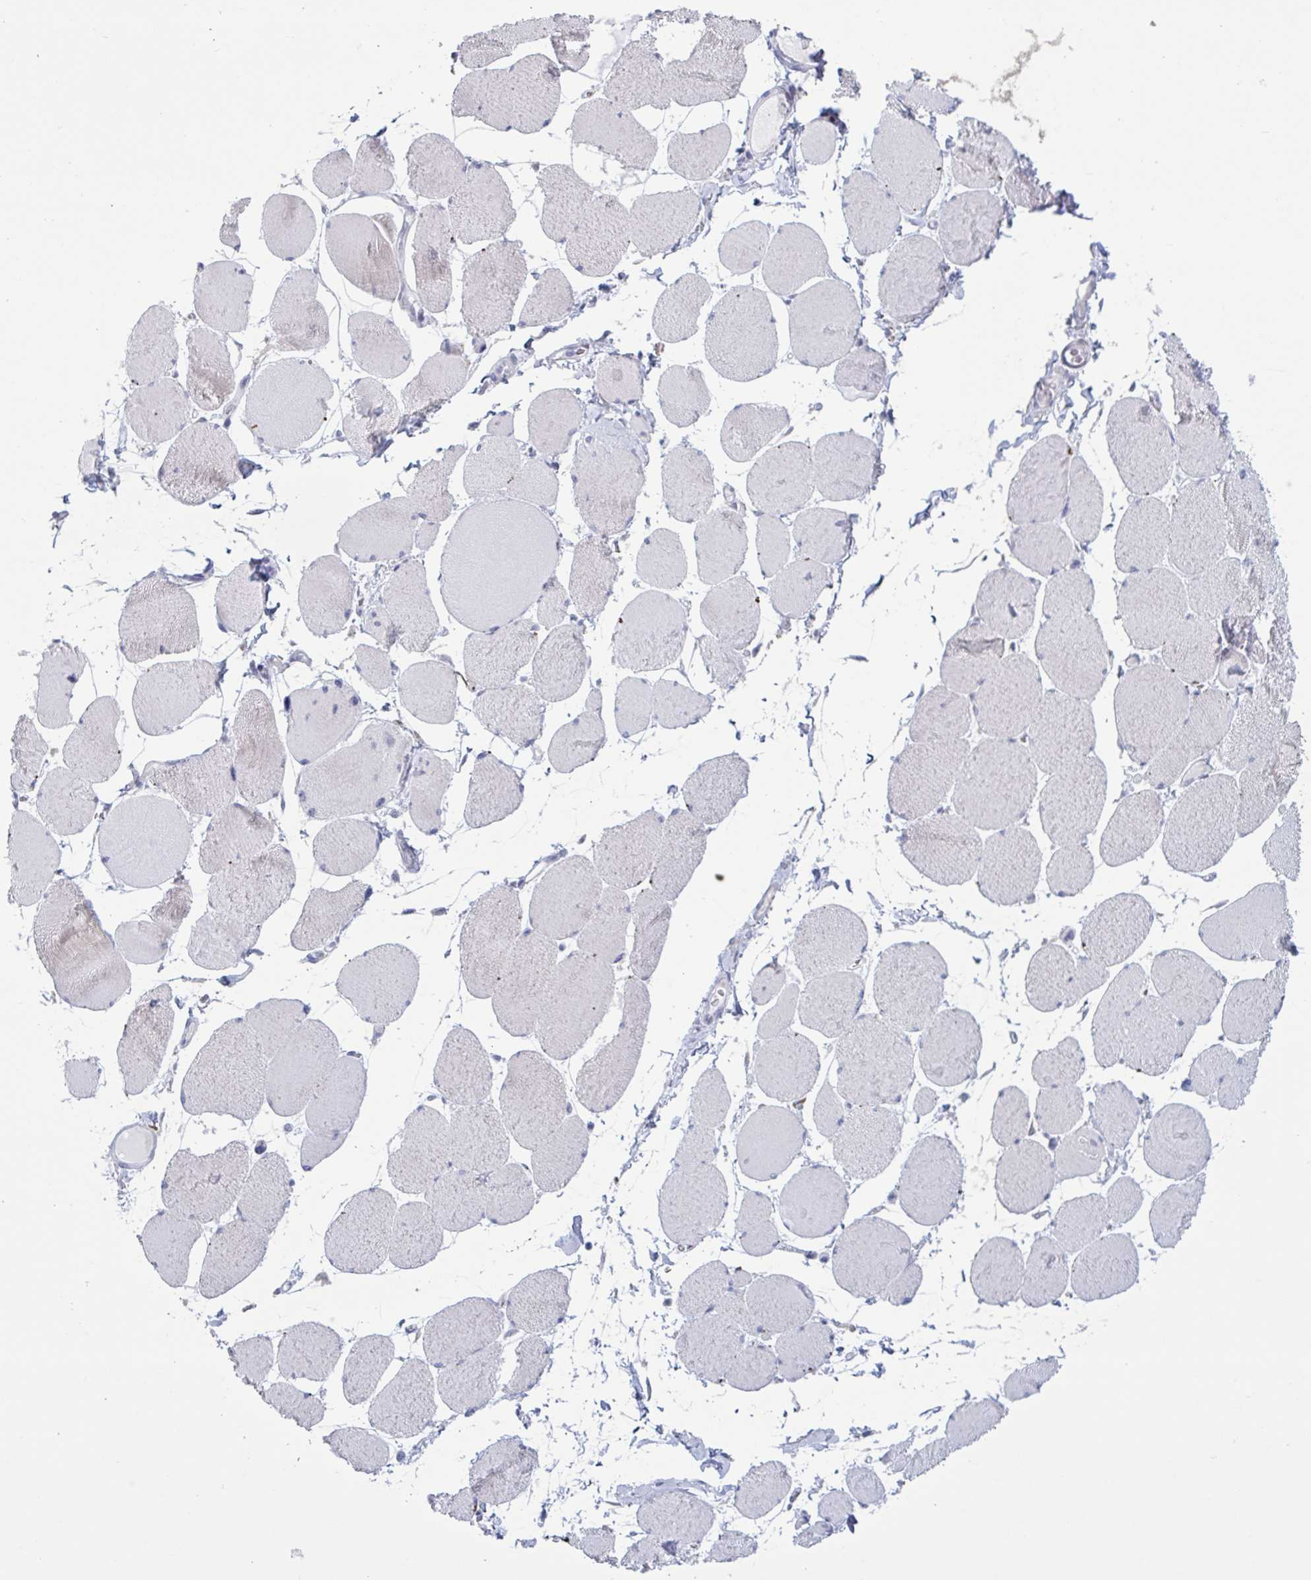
{"staining": {"intensity": "negative", "quantity": "none", "location": "none"}, "tissue": "skeletal muscle", "cell_type": "Myocytes", "image_type": "normal", "snomed": [{"axis": "morphology", "description": "Normal tissue, NOS"}, {"axis": "topography", "description": "Skeletal muscle"}], "caption": "DAB immunohistochemical staining of unremarkable skeletal muscle shows no significant staining in myocytes. The staining was performed using DAB to visualize the protein expression in brown, while the nuclei were stained in blue with hematoxylin (Magnification: 20x).", "gene": "HSD11B2", "patient": {"sex": "female", "age": 75}}